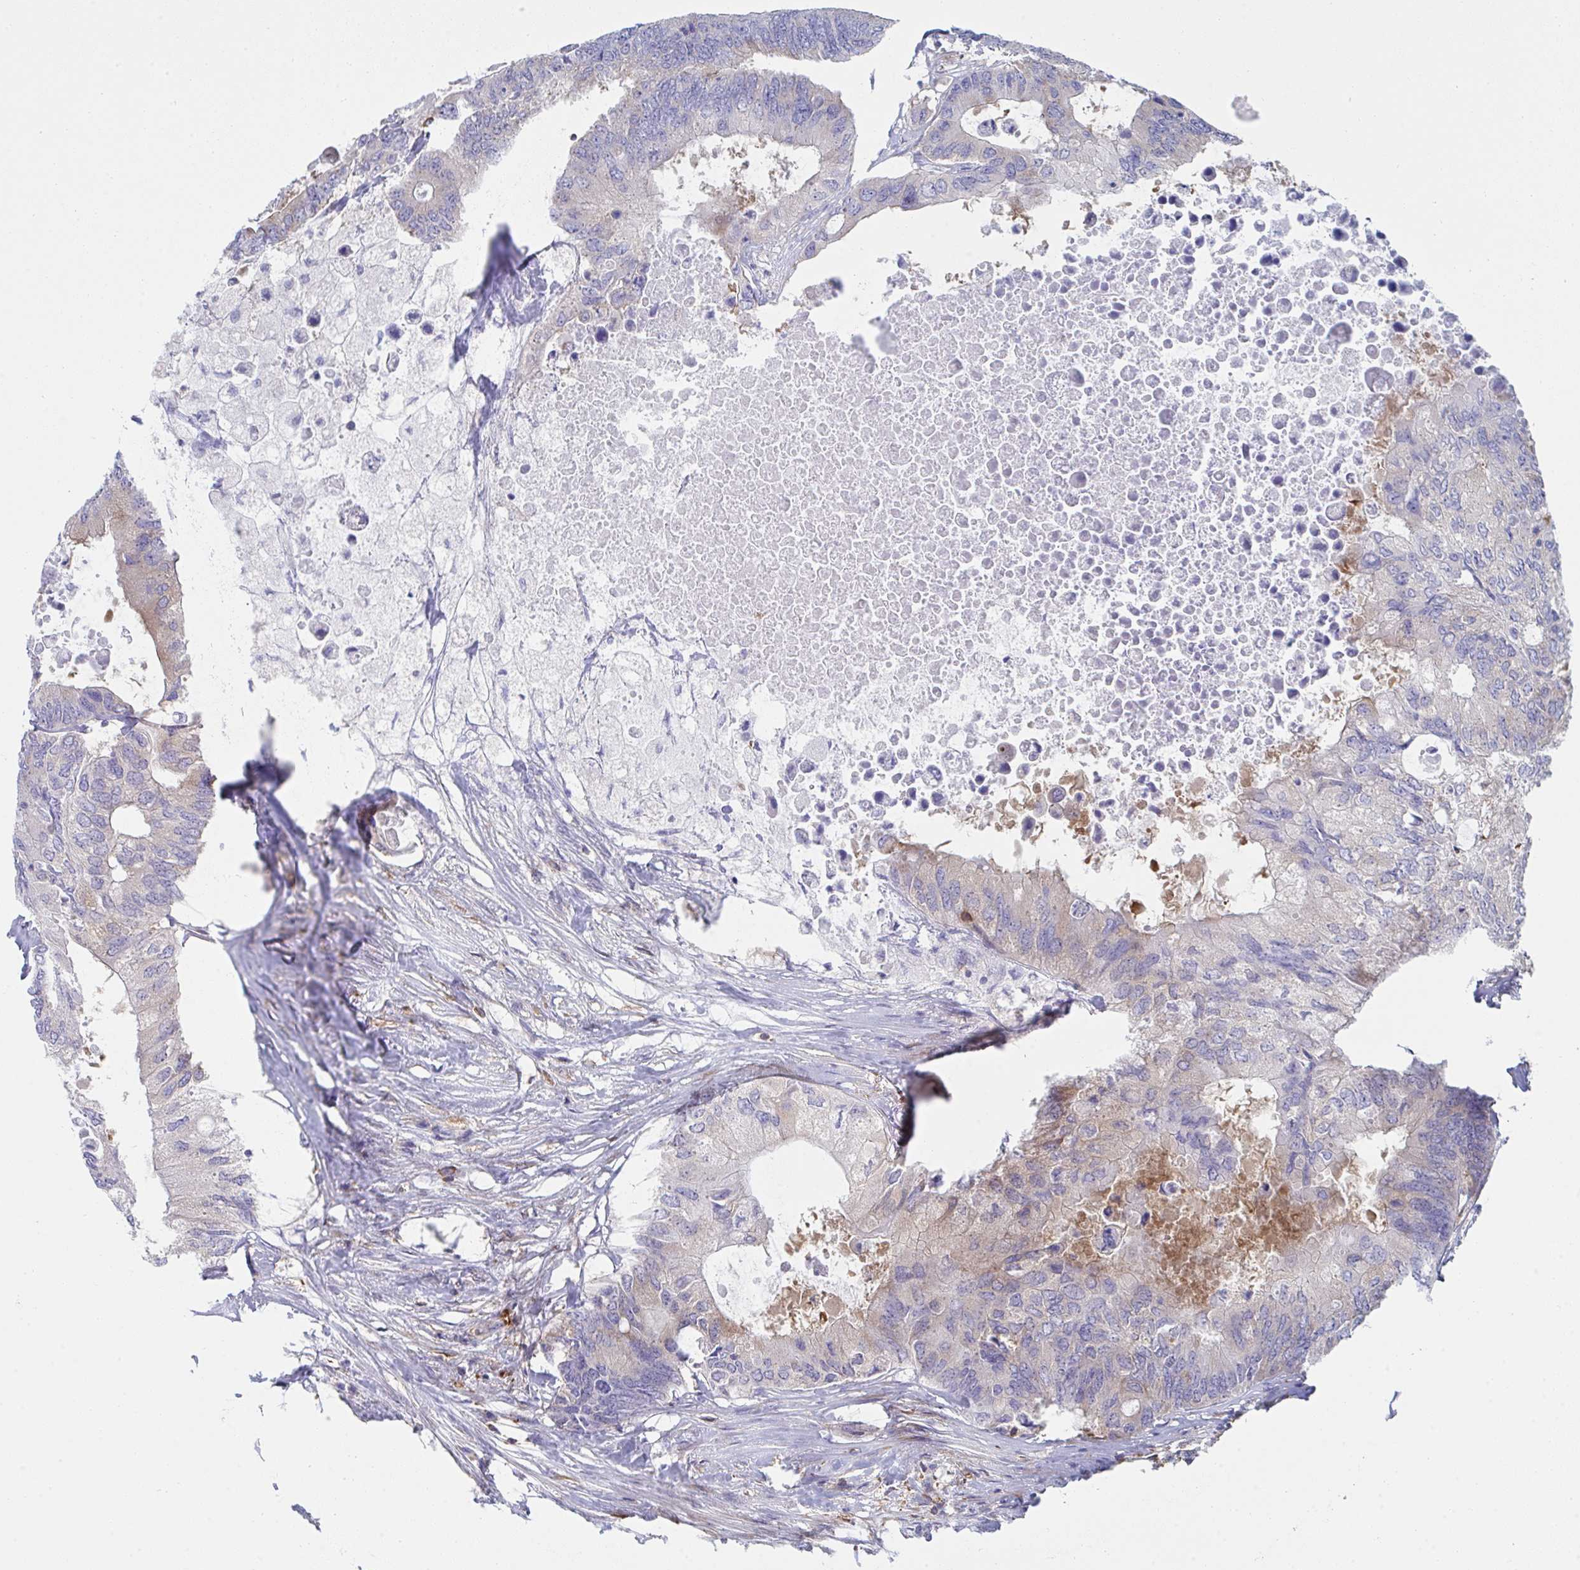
{"staining": {"intensity": "weak", "quantity": "<25%", "location": "cytoplasmic/membranous"}, "tissue": "colorectal cancer", "cell_type": "Tumor cells", "image_type": "cancer", "snomed": [{"axis": "morphology", "description": "Adenocarcinoma, NOS"}, {"axis": "topography", "description": "Colon"}], "caption": "The photomicrograph reveals no staining of tumor cells in colorectal adenocarcinoma. (Immunohistochemistry, brightfield microscopy, high magnification).", "gene": "WNK1", "patient": {"sex": "male", "age": 71}}